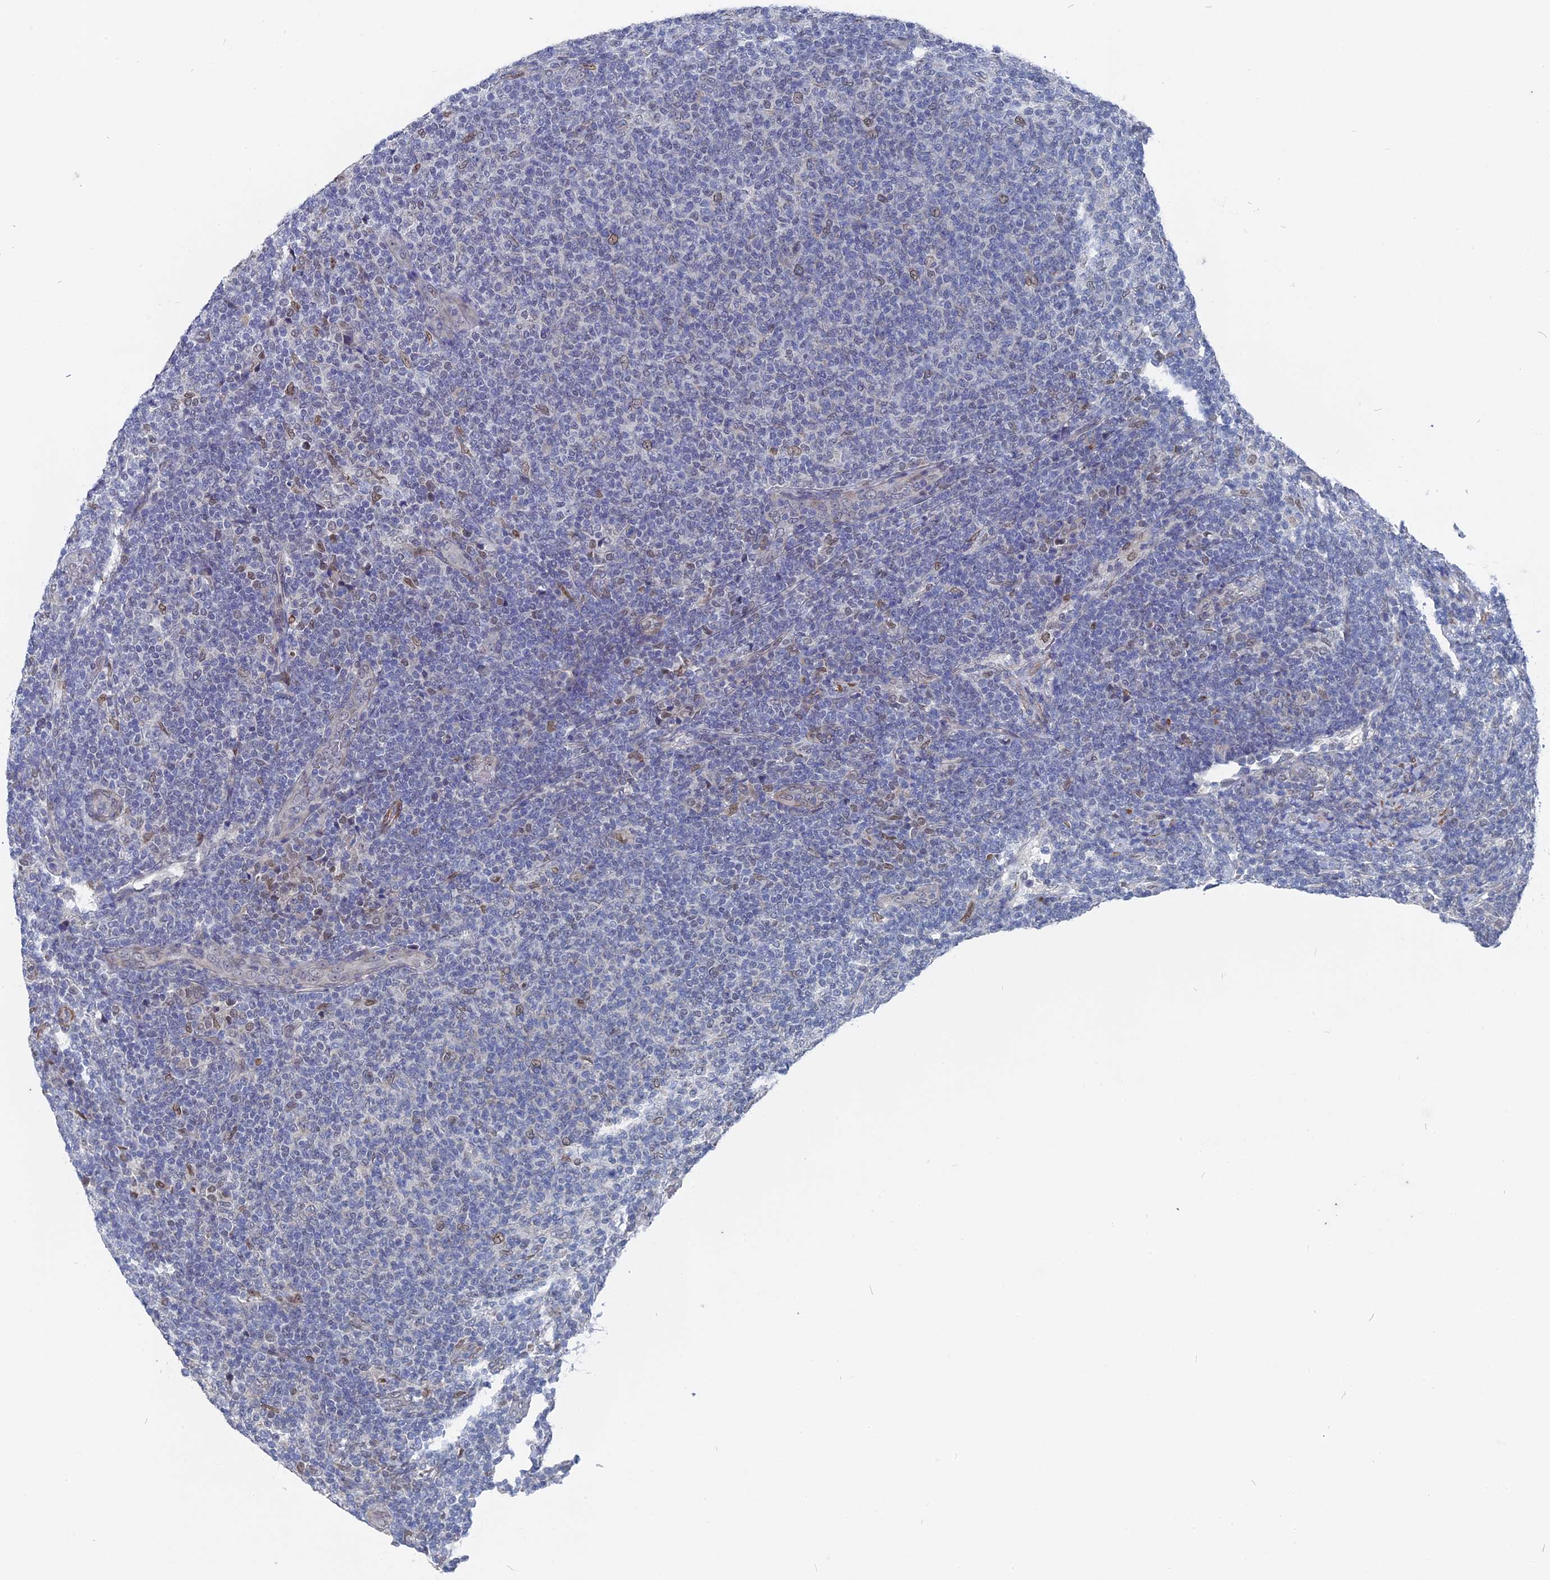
{"staining": {"intensity": "negative", "quantity": "none", "location": "none"}, "tissue": "lymphoma", "cell_type": "Tumor cells", "image_type": "cancer", "snomed": [{"axis": "morphology", "description": "Malignant lymphoma, non-Hodgkin's type, Low grade"}, {"axis": "topography", "description": "Lymph node"}], "caption": "The immunohistochemistry image has no significant expression in tumor cells of lymphoma tissue.", "gene": "MTRF1", "patient": {"sex": "male", "age": 66}}